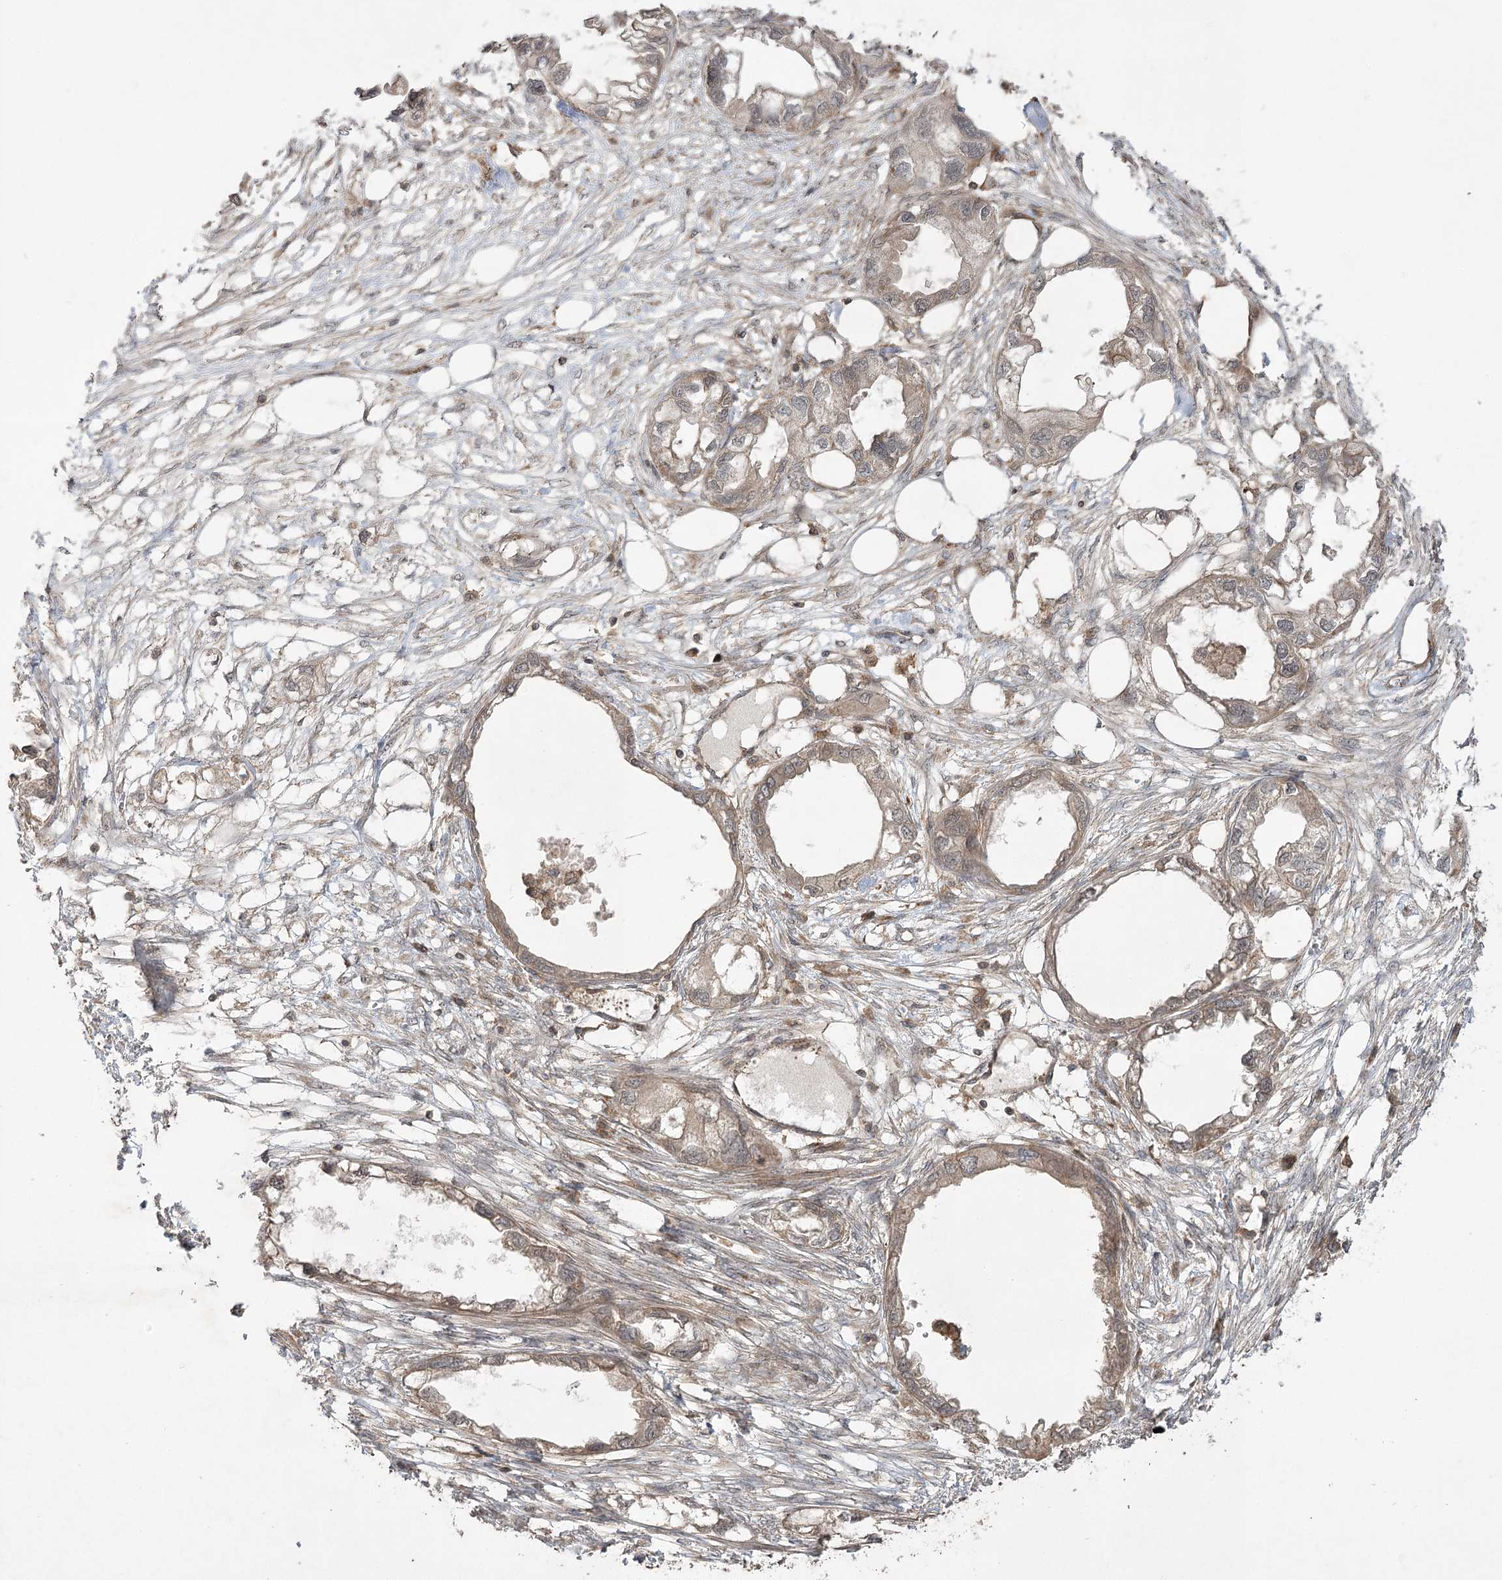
{"staining": {"intensity": "moderate", "quantity": ">75%", "location": "cytoplasmic/membranous"}, "tissue": "endometrial cancer", "cell_type": "Tumor cells", "image_type": "cancer", "snomed": [{"axis": "morphology", "description": "Adenocarcinoma, NOS"}, {"axis": "morphology", "description": "Adenocarcinoma, metastatic, NOS"}, {"axis": "topography", "description": "Adipose tissue"}, {"axis": "topography", "description": "Endometrium"}], "caption": "The immunohistochemical stain labels moderate cytoplasmic/membranous expression in tumor cells of metastatic adenocarcinoma (endometrial) tissue. (DAB IHC with brightfield microscopy, high magnification).", "gene": "CPLANE1", "patient": {"sex": "female", "age": 67}}